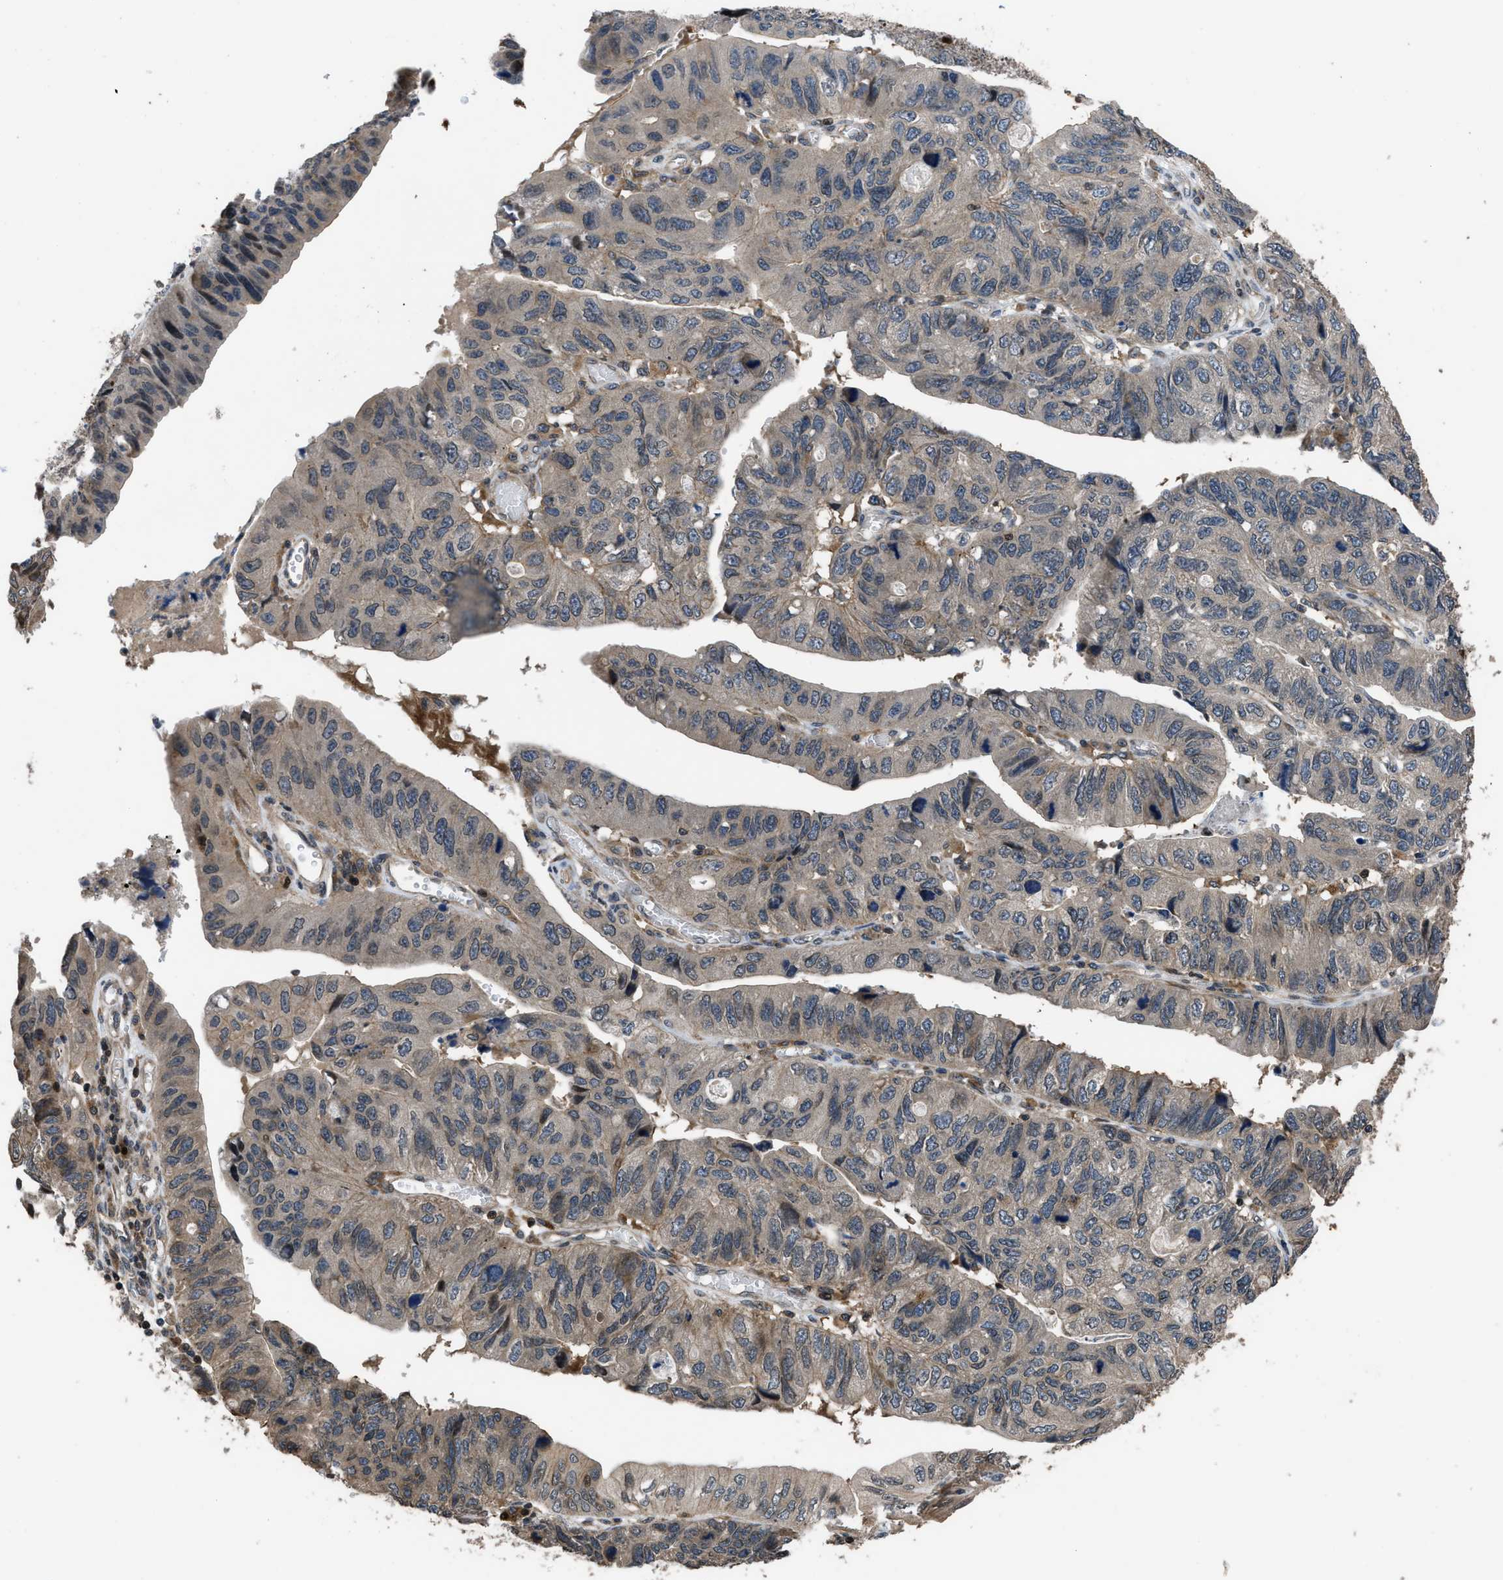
{"staining": {"intensity": "weak", "quantity": "25%-75%", "location": "cytoplasmic/membranous"}, "tissue": "stomach cancer", "cell_type": "Tumor cells", "image_type": "cancer", "snomed": [{"axis": "morphology", "description": "Adenocarcinoma, NOS"}, {"axis": "topography", "description": "Stomach"}], "caption": "IHC of stomach cancer displays low levels of weak cytoplasmic/membranous expression in about 25%-75% of tumor cells. The protein of interest is stained brown, and the nuclei are stained in blue (DAB (3,3'-diaminobenzidine) IHC with brightfield microscopy, high magnification).", "gene": "CTBS", "patient": {"sex": "male", "age": 59}}